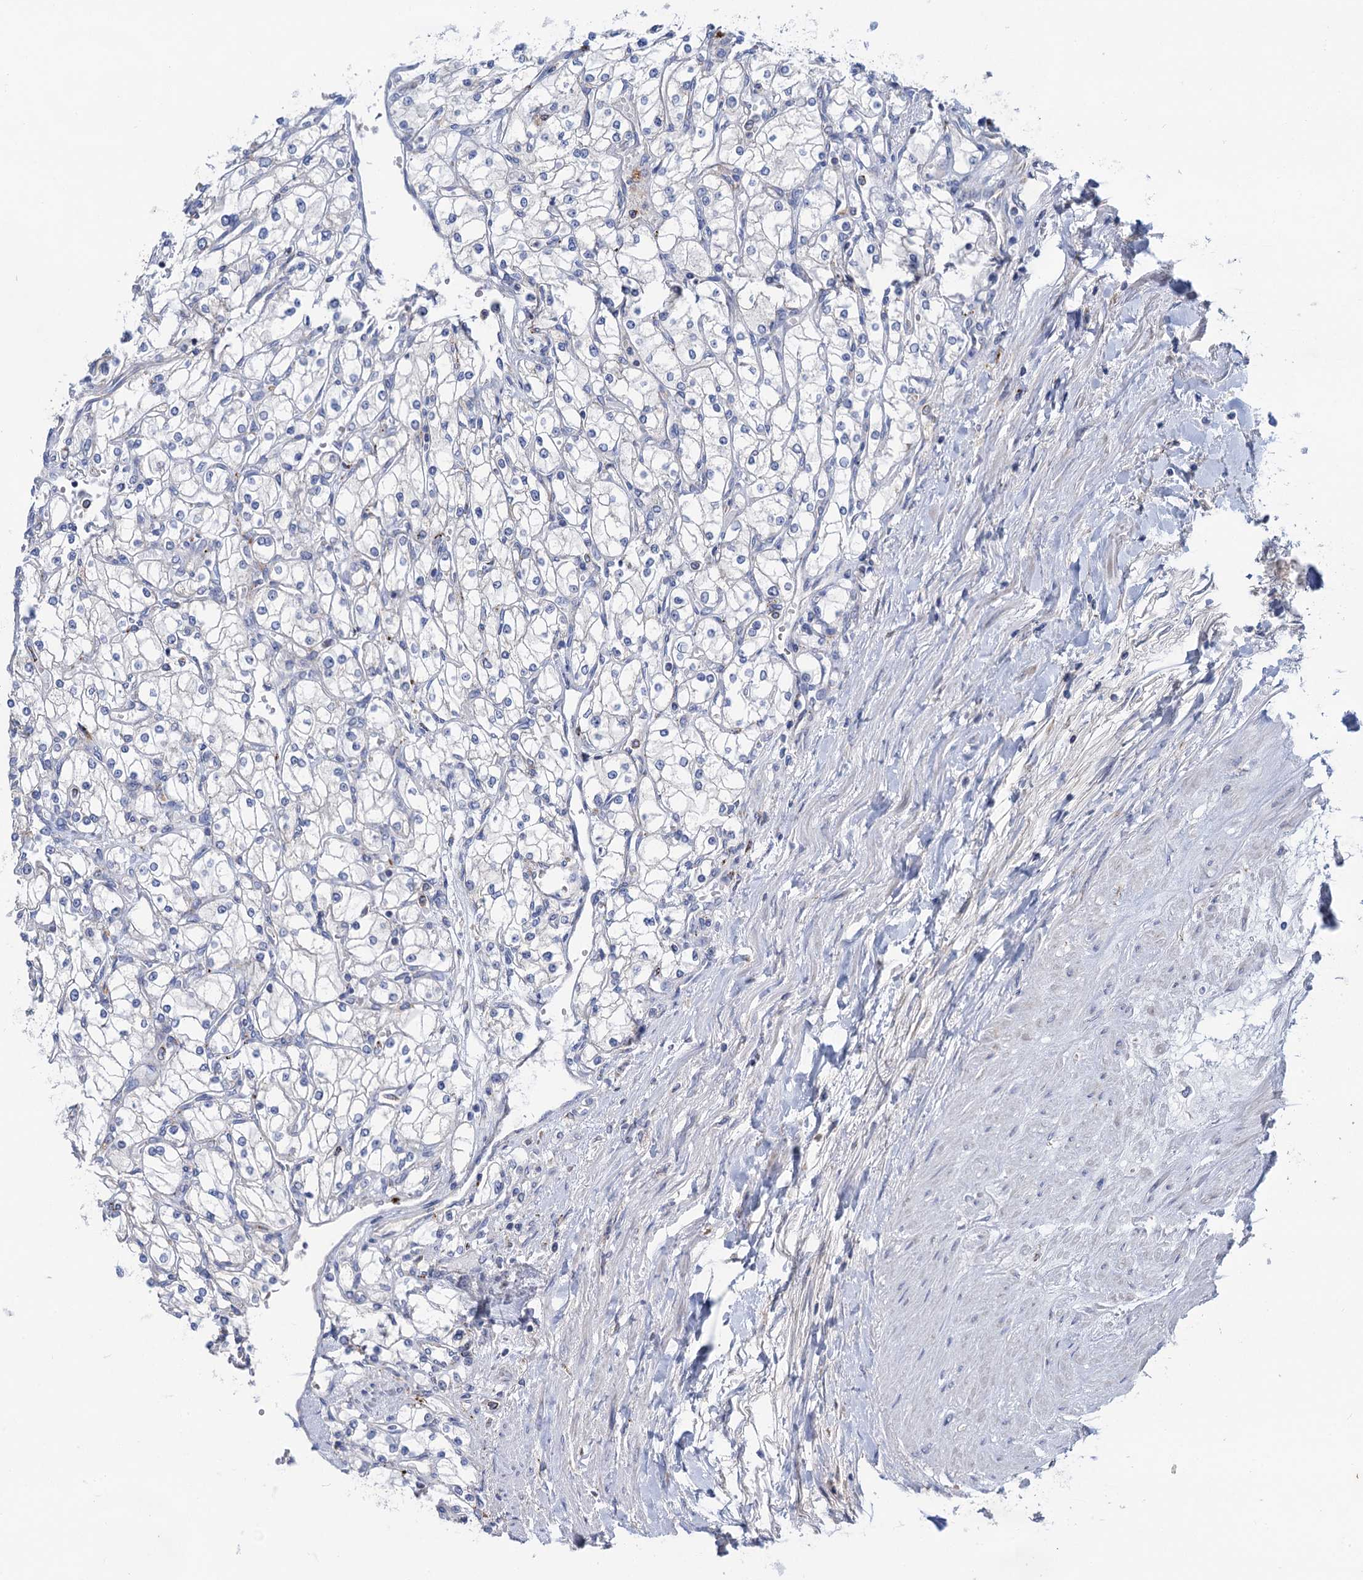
{"staining": {"intensity": "negative", "quantity": "none", "location": "none"}, "tissue": "renal cancer", "cell_type": "Tumor cells", "image_type": "cancer", "snomed": [{"axis": "morphology", "description": "Adenocarcinoma, NOS"}, {"axis": "topography", "description": "Kidney"}], "caption": "IHC histopathology image of human renal cancer stained for a protein (brown), which reveals no expression in tumor cells. Nuclei are stained in blue.", "gene": "ANKS3", "patient": {"sex": "male", "age": 80}}